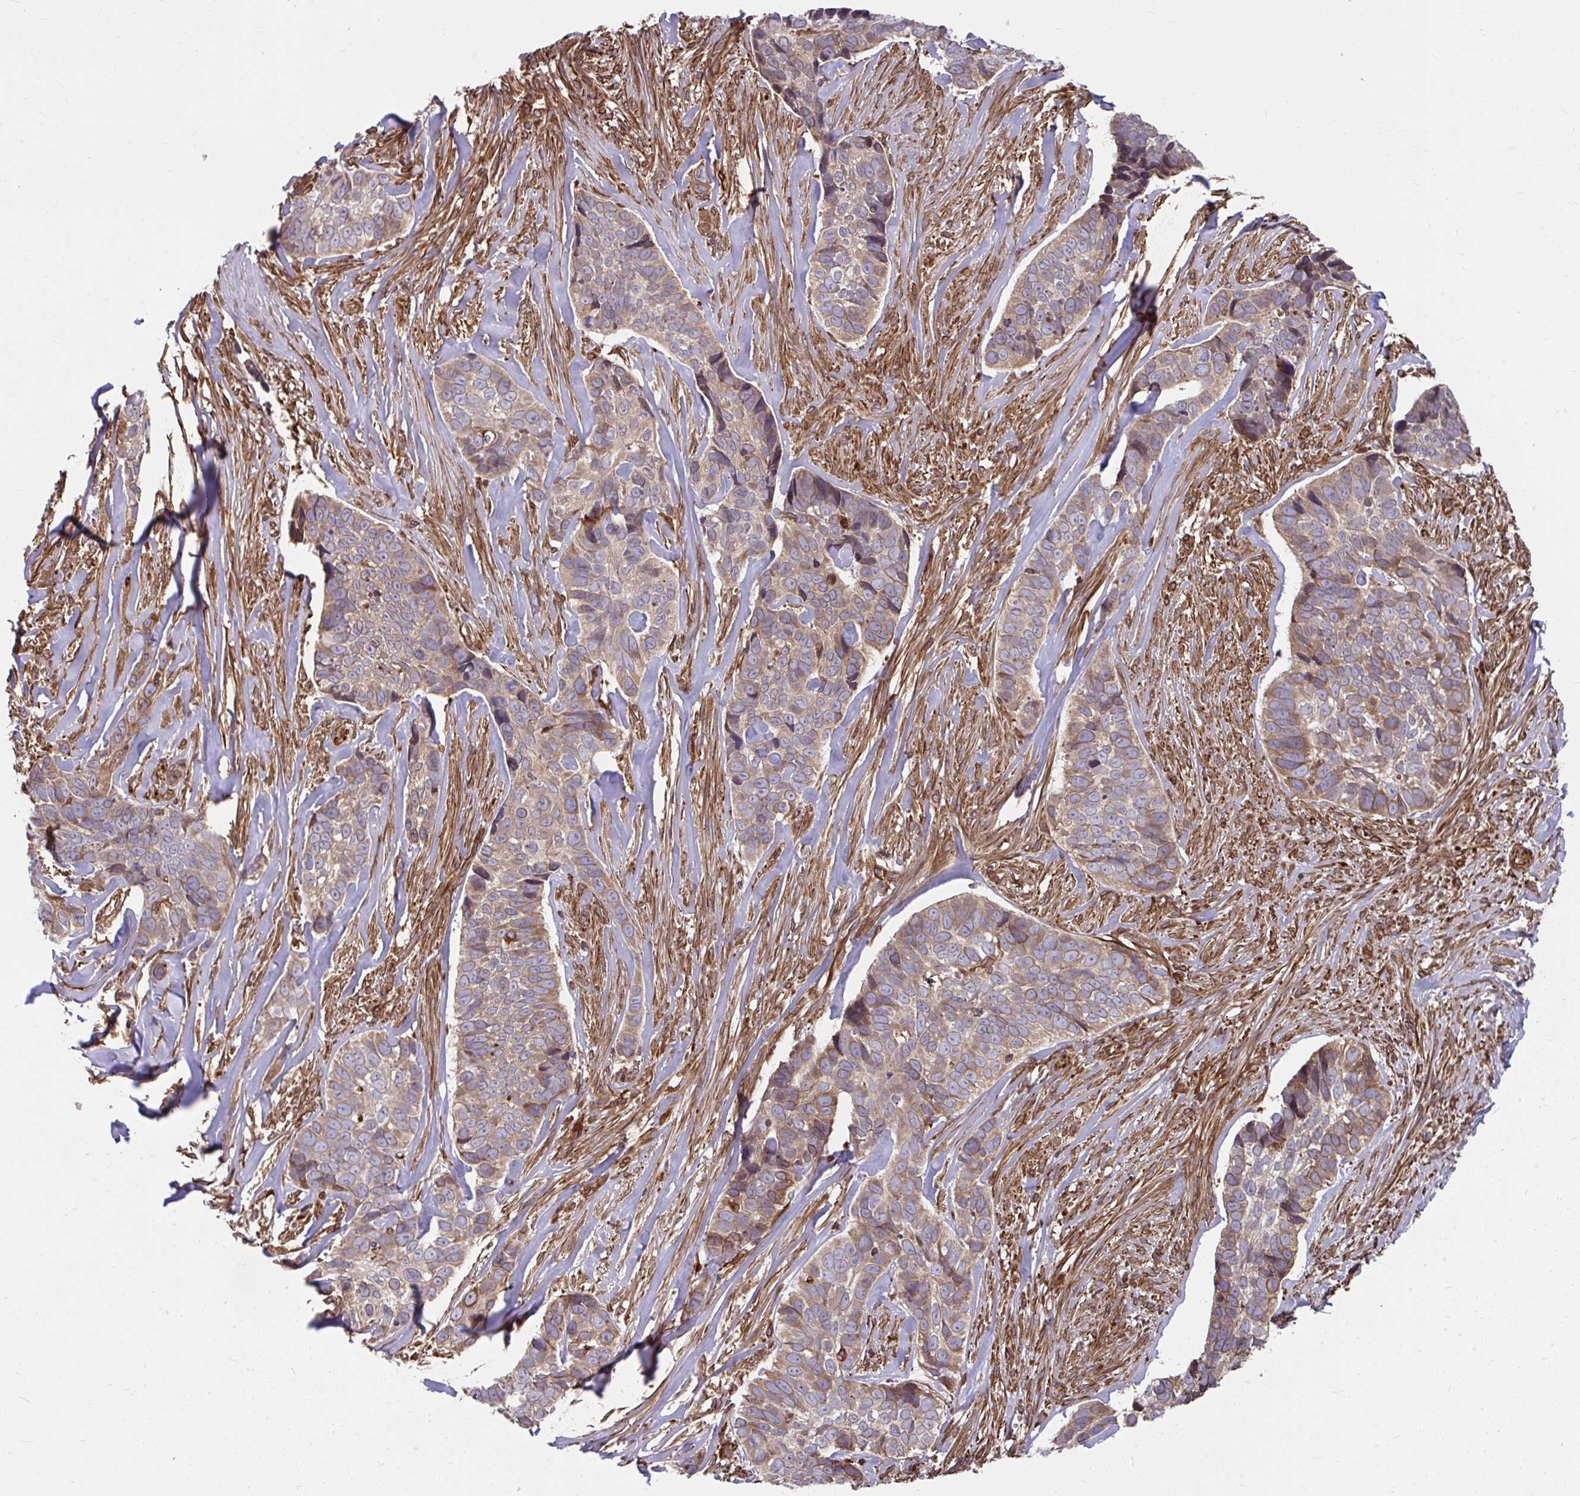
{"staining": {"intensity": "moderate", "quantity": "25%-75%", "location": "cytoplasmic/membranous"}, "tissue": "skin cancer", "cell_type": "Tumor cells", "image_type": "cancer", "snomed": [{"axis": "morphology", "description": "Basal cell carcinoma"}, {"axis": "topography", "description": "Skin"}], "caption": "Basal cell carcinoma (skin) stained with DAB IHC displays medium levels of moderate cytoplasmic/membranous expression in approximately 25%-75% of tumor cells. (DAB = brown stain, brightfield microscopy at high magnification).", "gene": "STIM2", "patient": {"sex": "female", "age": 82}}